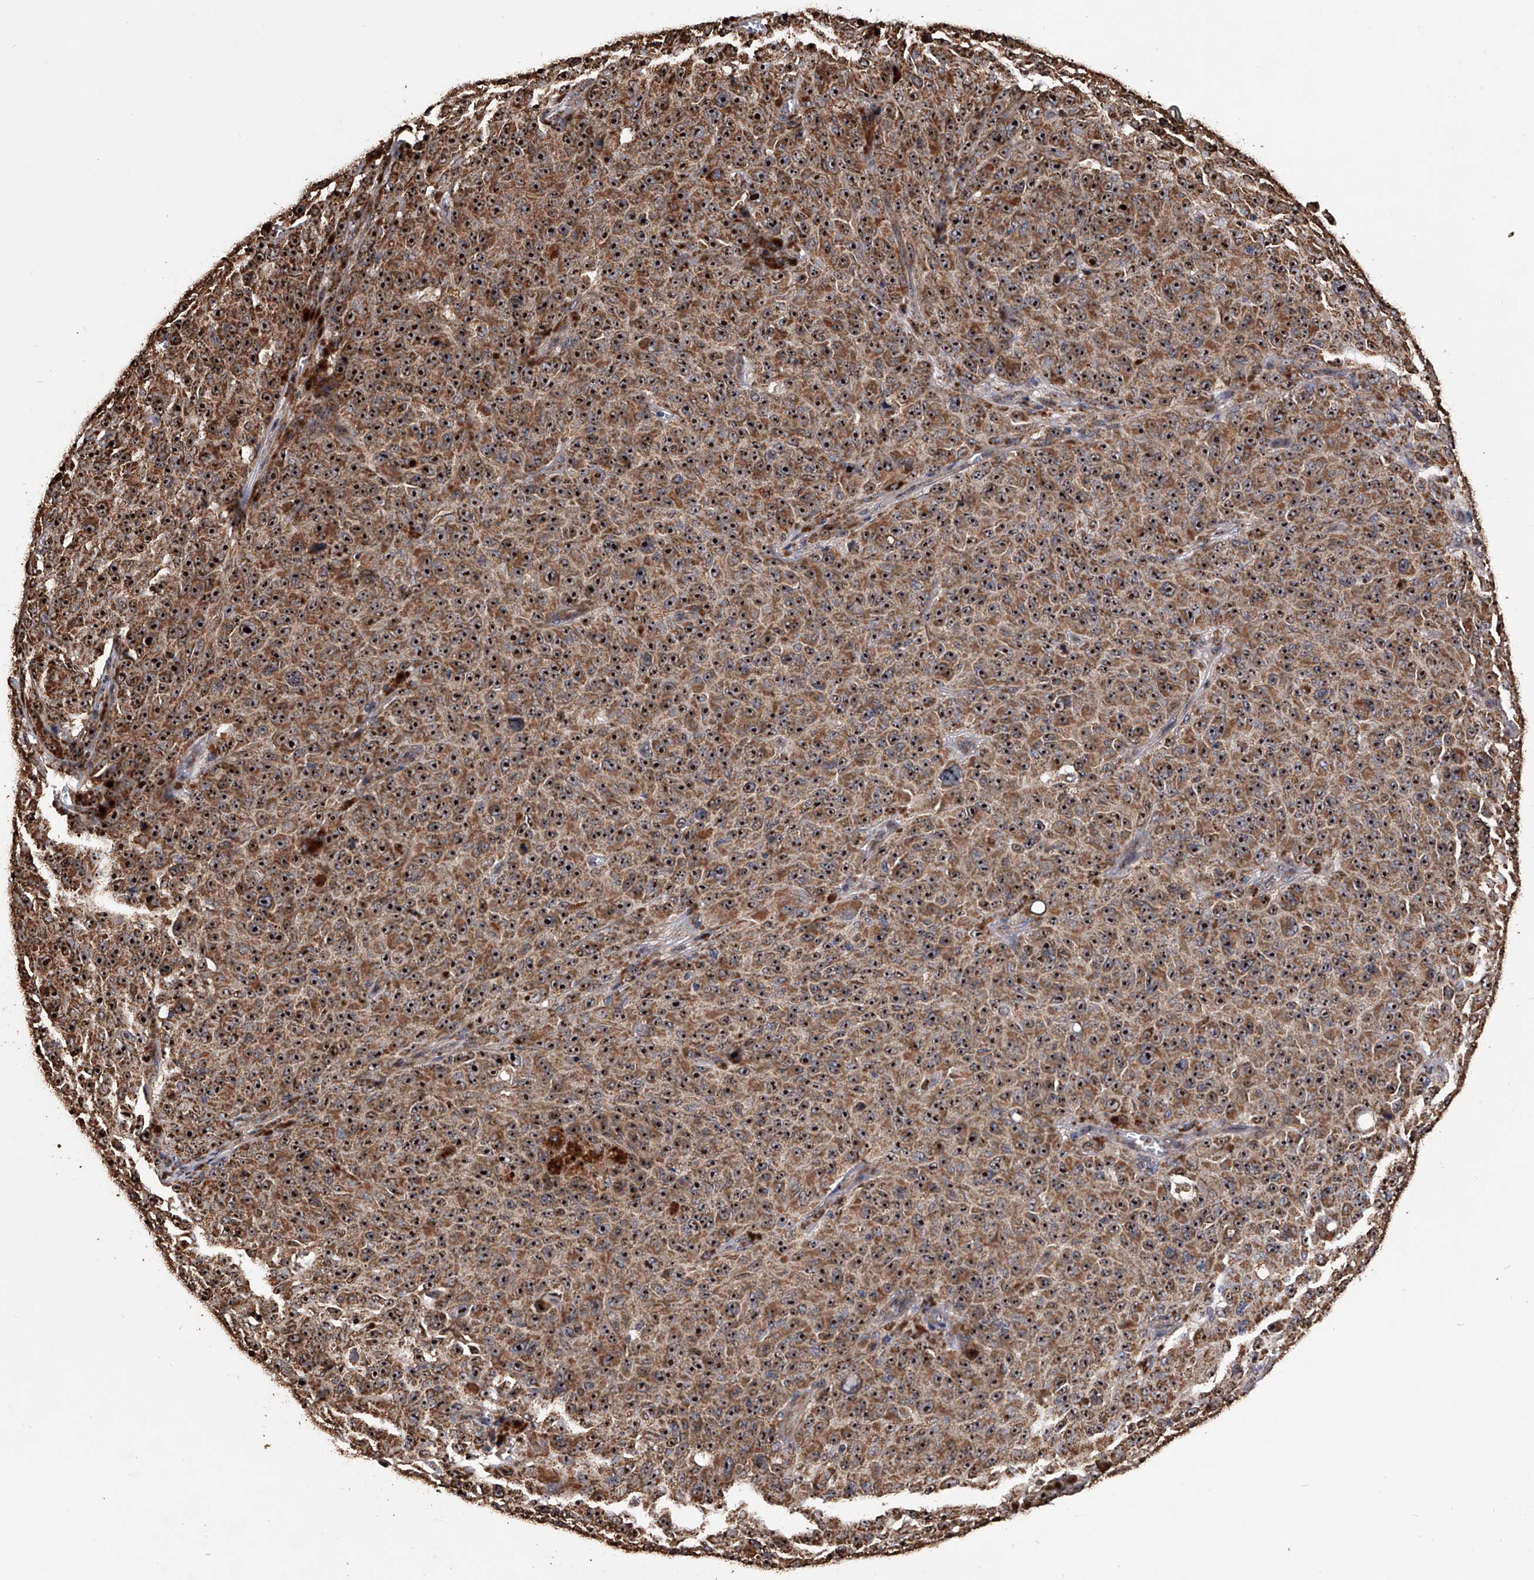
{"staining": {"intensity": "strong", "quantity": ">75%", "location": "cytoplasmic/membranous,nuclear"}, "tissue": "melanoma", "cell_type": "Tumor cells", "image_type": "cancer", "snomed": [{"axis": "morphology", "description": "Malignant melanoma, NOS"}, {"axis": "topography", "description": "Skin"}], "caption": "Malignant melanoma was stained to show a protein in brown. There is high levels of strong cytoplasmic/membranous and nuclear positivity in approximately >75% of tumor cells. The staining was performed using DAB to visualize the protein expression in brown, while the nuclei were stained in blue with hematoxylin (Magnification: 20x).", "gene": "SMPDL3A", "patient": {"sex": "female", "age": 82}}